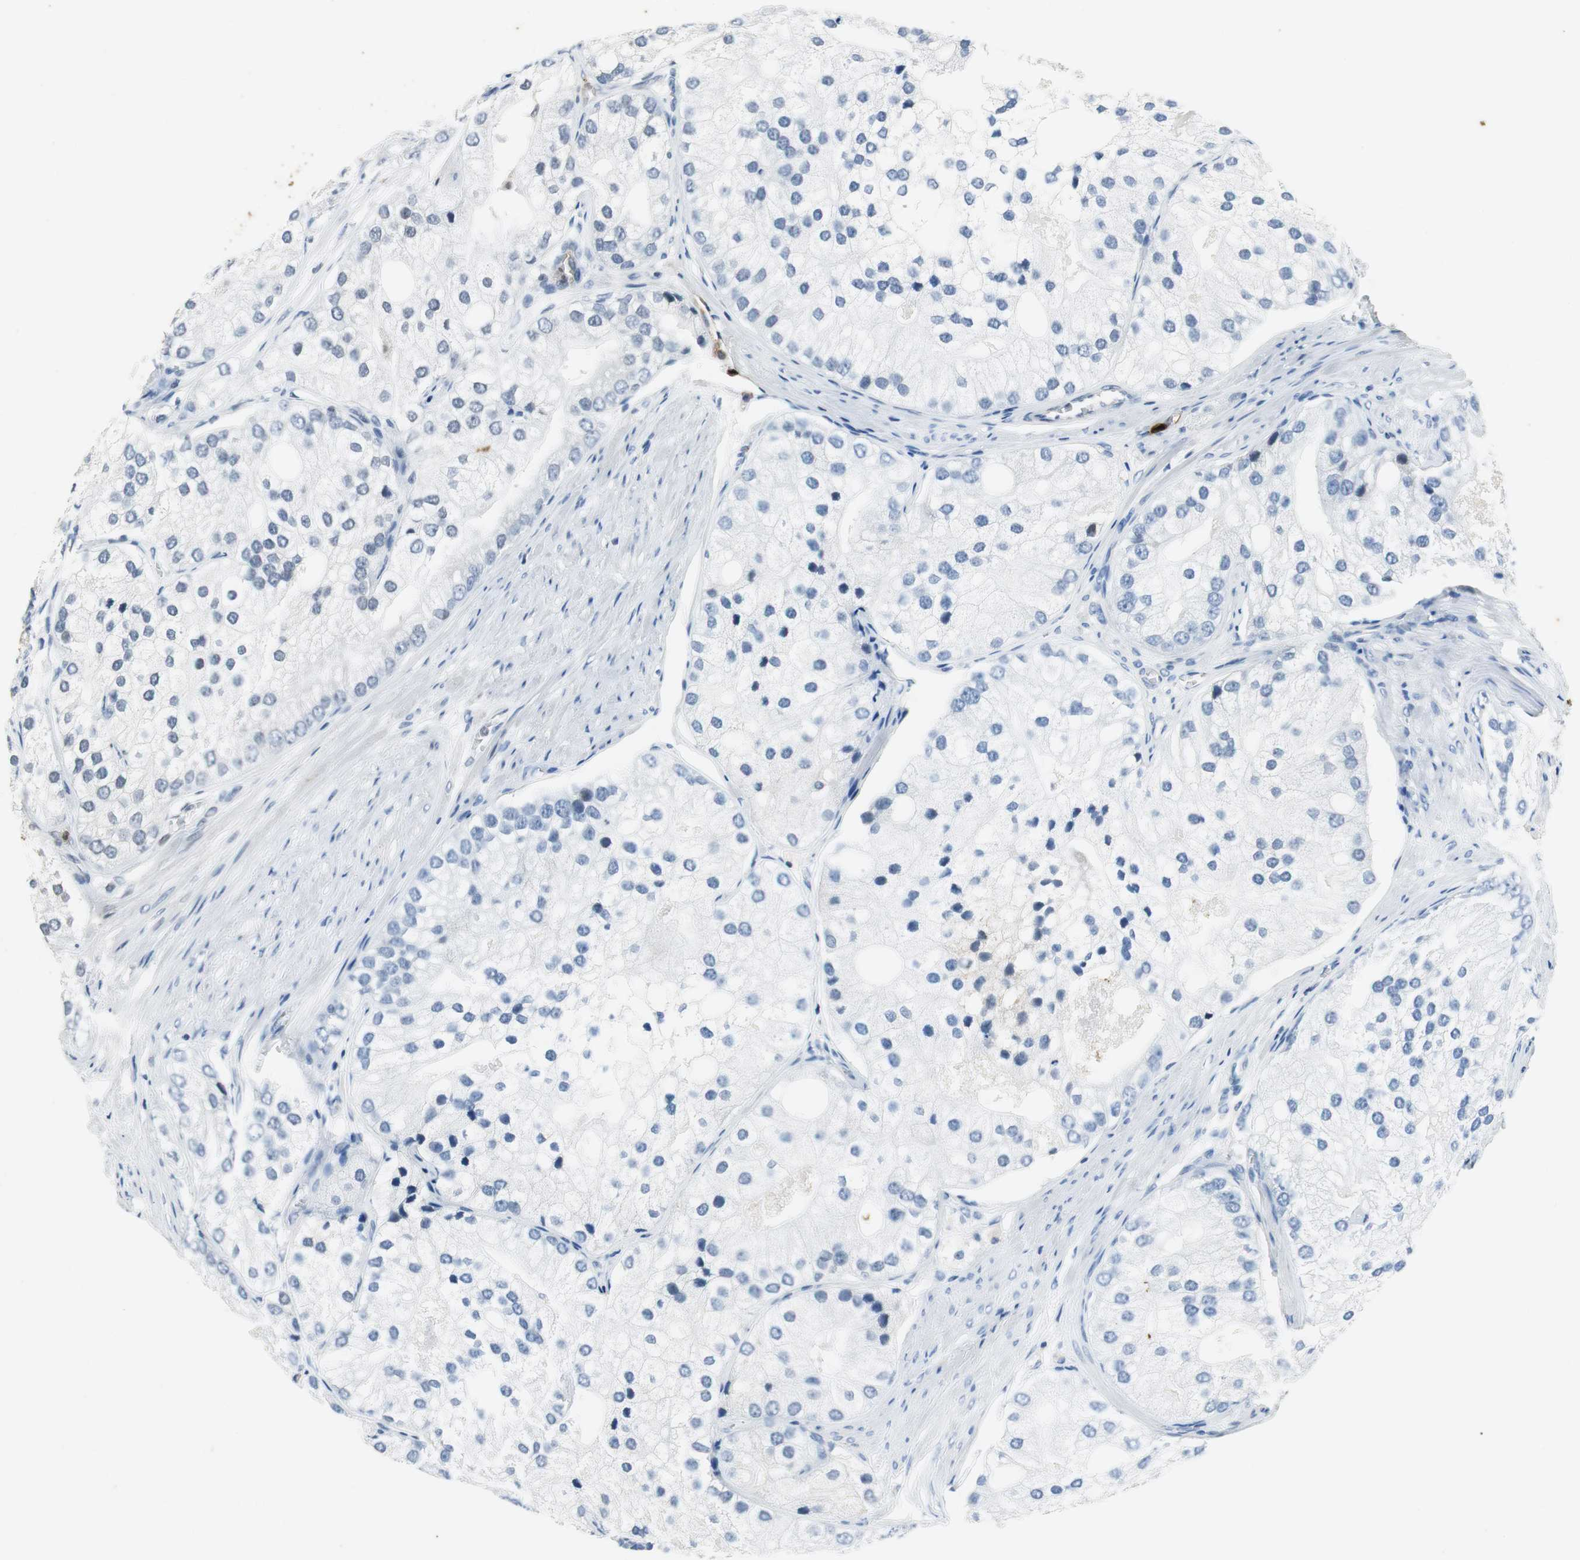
{"staining": {"intensity": "negative", "quantity": "none", "location": "none"}, "tissue": "prostate cancer", "cell_type": "Tumor cells", "image_type": "cancer", "snomed": [{"axis": "morphology", "description": "Adenocarcinoma, Low grade"}, {"axis": "topography", "description": "Prostate"}], "caption": "Immunohistochemical staining of adenocarcinoma (low-grade) (prostate) demonstrates no significant staining in tumor cells.", "gene": "ORM1", "patient": {"sex": "male", "age": 69}}